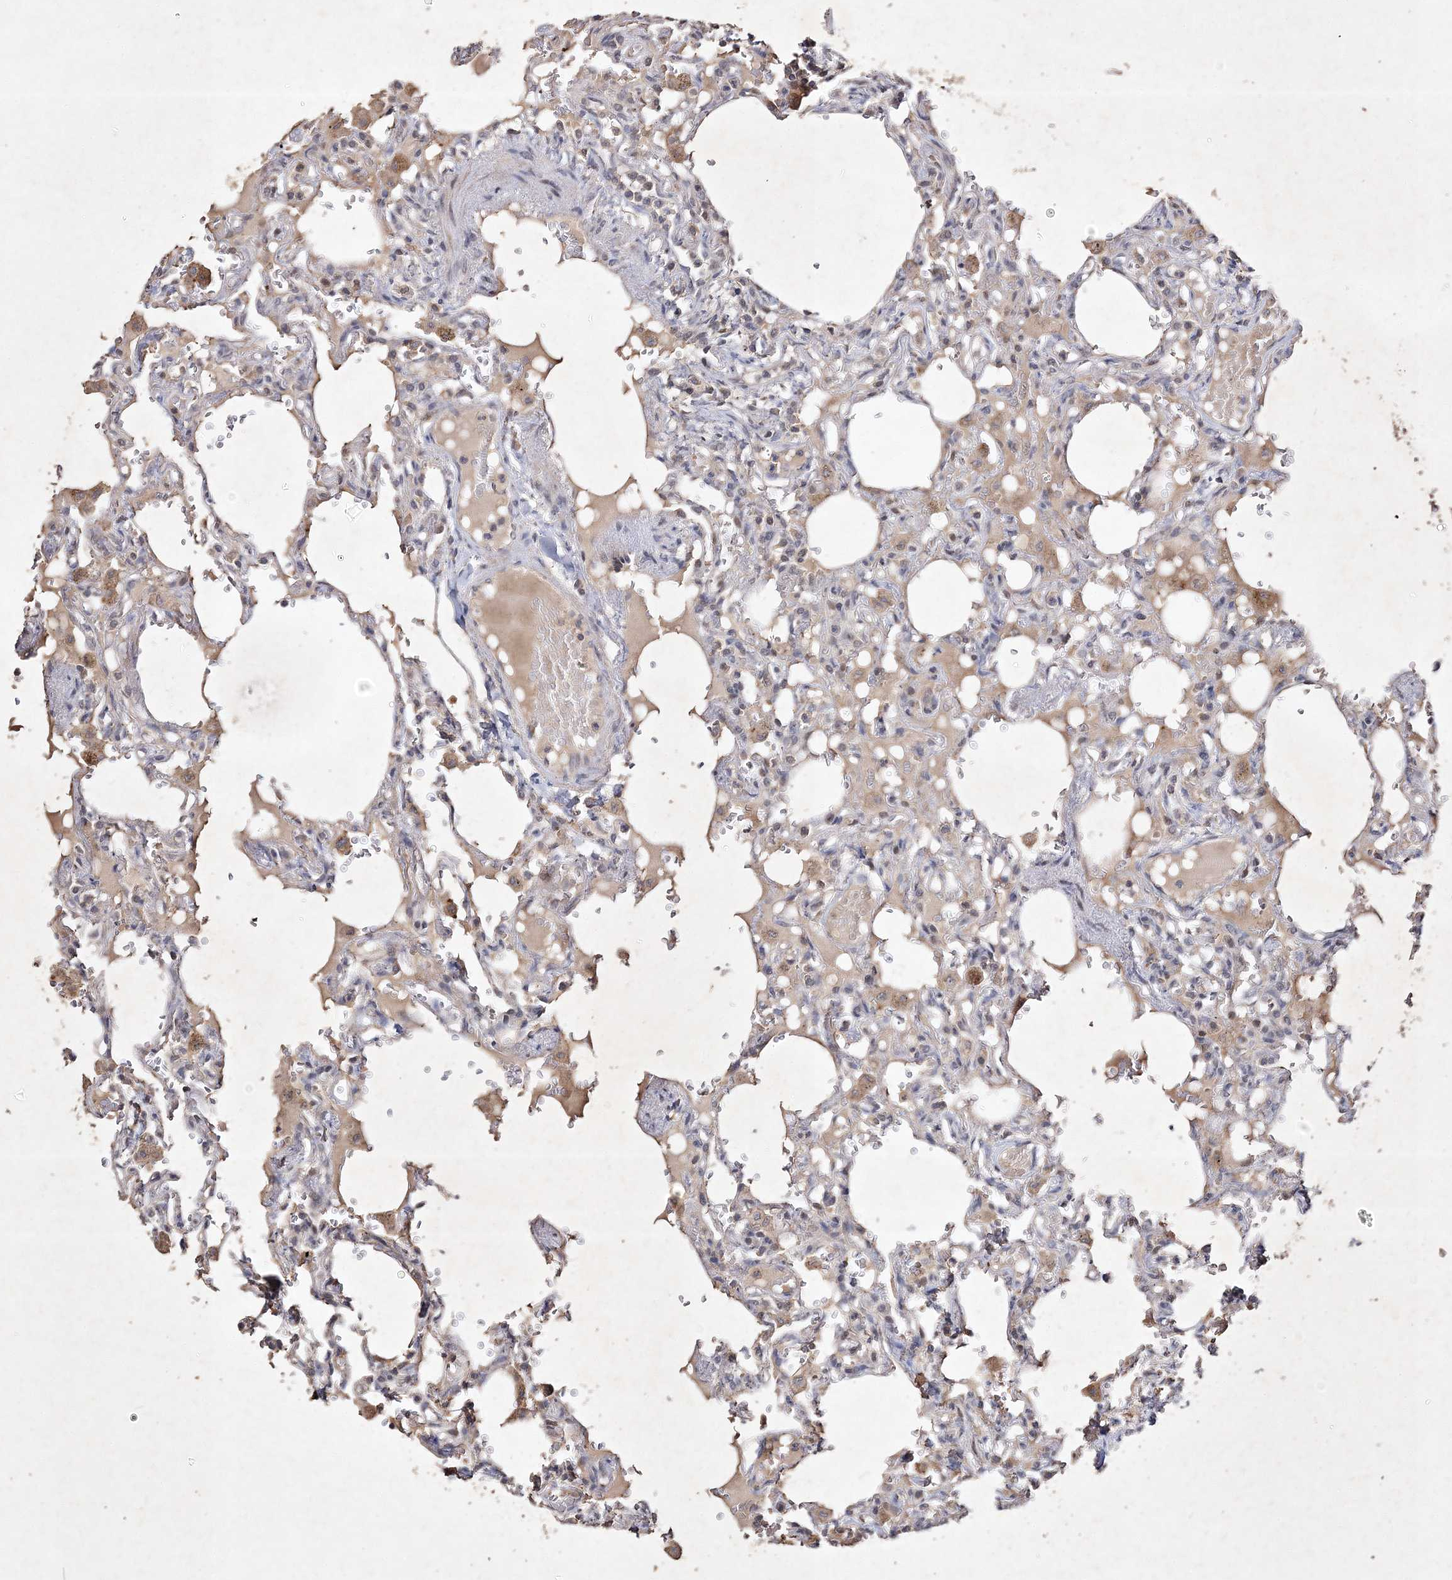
{"staining": {"intensity": "weak", "quantity": "<25%", "location": "cytoplasmic/membranous"}, "tissue": "lung", "cell_type": "Alveolar cells", "image_type": "normal", "snomed": [{"axis": "morphology", "description": "Normal tissue, NOS"}, {"axis": "topography", "description": "Lung"}], "caption": "IHC of benign human lung exhibits no staining in alveolar cells.", "gene": "C3orf38", "patient": {"sex": "male", "age": 21}}